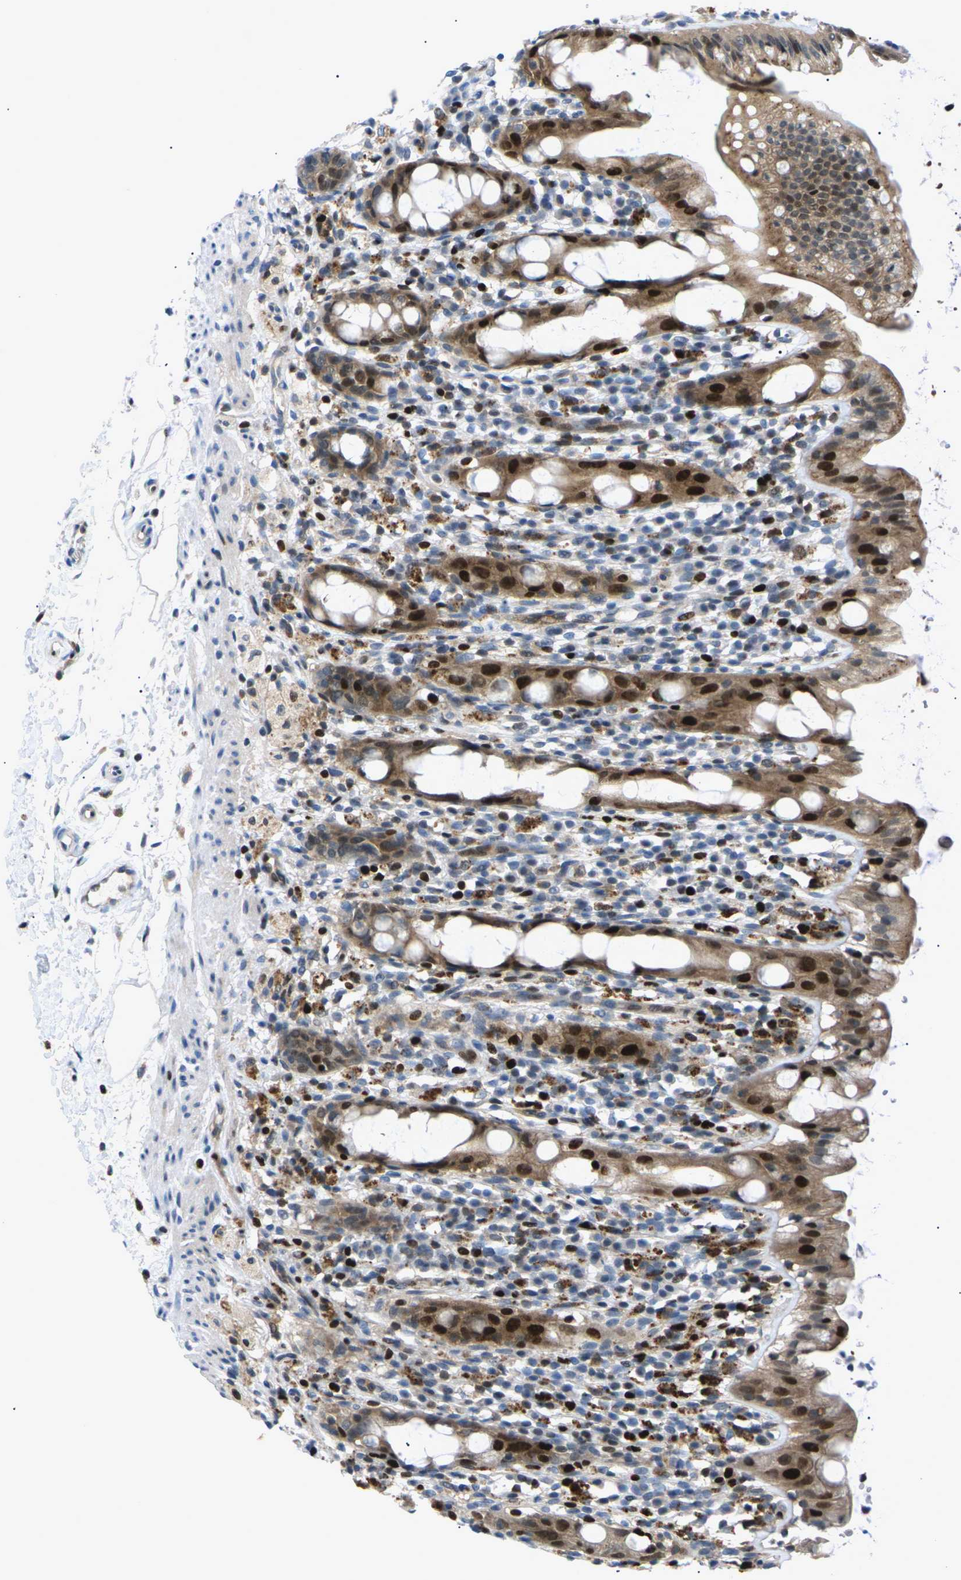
{"staining": {"intensity": "strong", "quantity": ">75%", "location": "cytoplasmic/membranous,nuclear"}, "tissue": "rectum", "cell_type": "Glandular cells", "image_type": "normal", "snomed": [{"axis": "morphology", "description": "Normal tissue, NOS"}, {"axis": "topography", "description": "Rectum"}], "caption": "Immunohistochemical staining of unremarkable human rectum demonstrates >75% levels of strong cytoplasmic/membranous,nuclear protein staining in about >75% of glandular cells. (brown staining indicates protein expression, while blue staining denotes nuclei).", "gene": "RPS6KA3", "patient": {"sex": "male", "age": 44}}